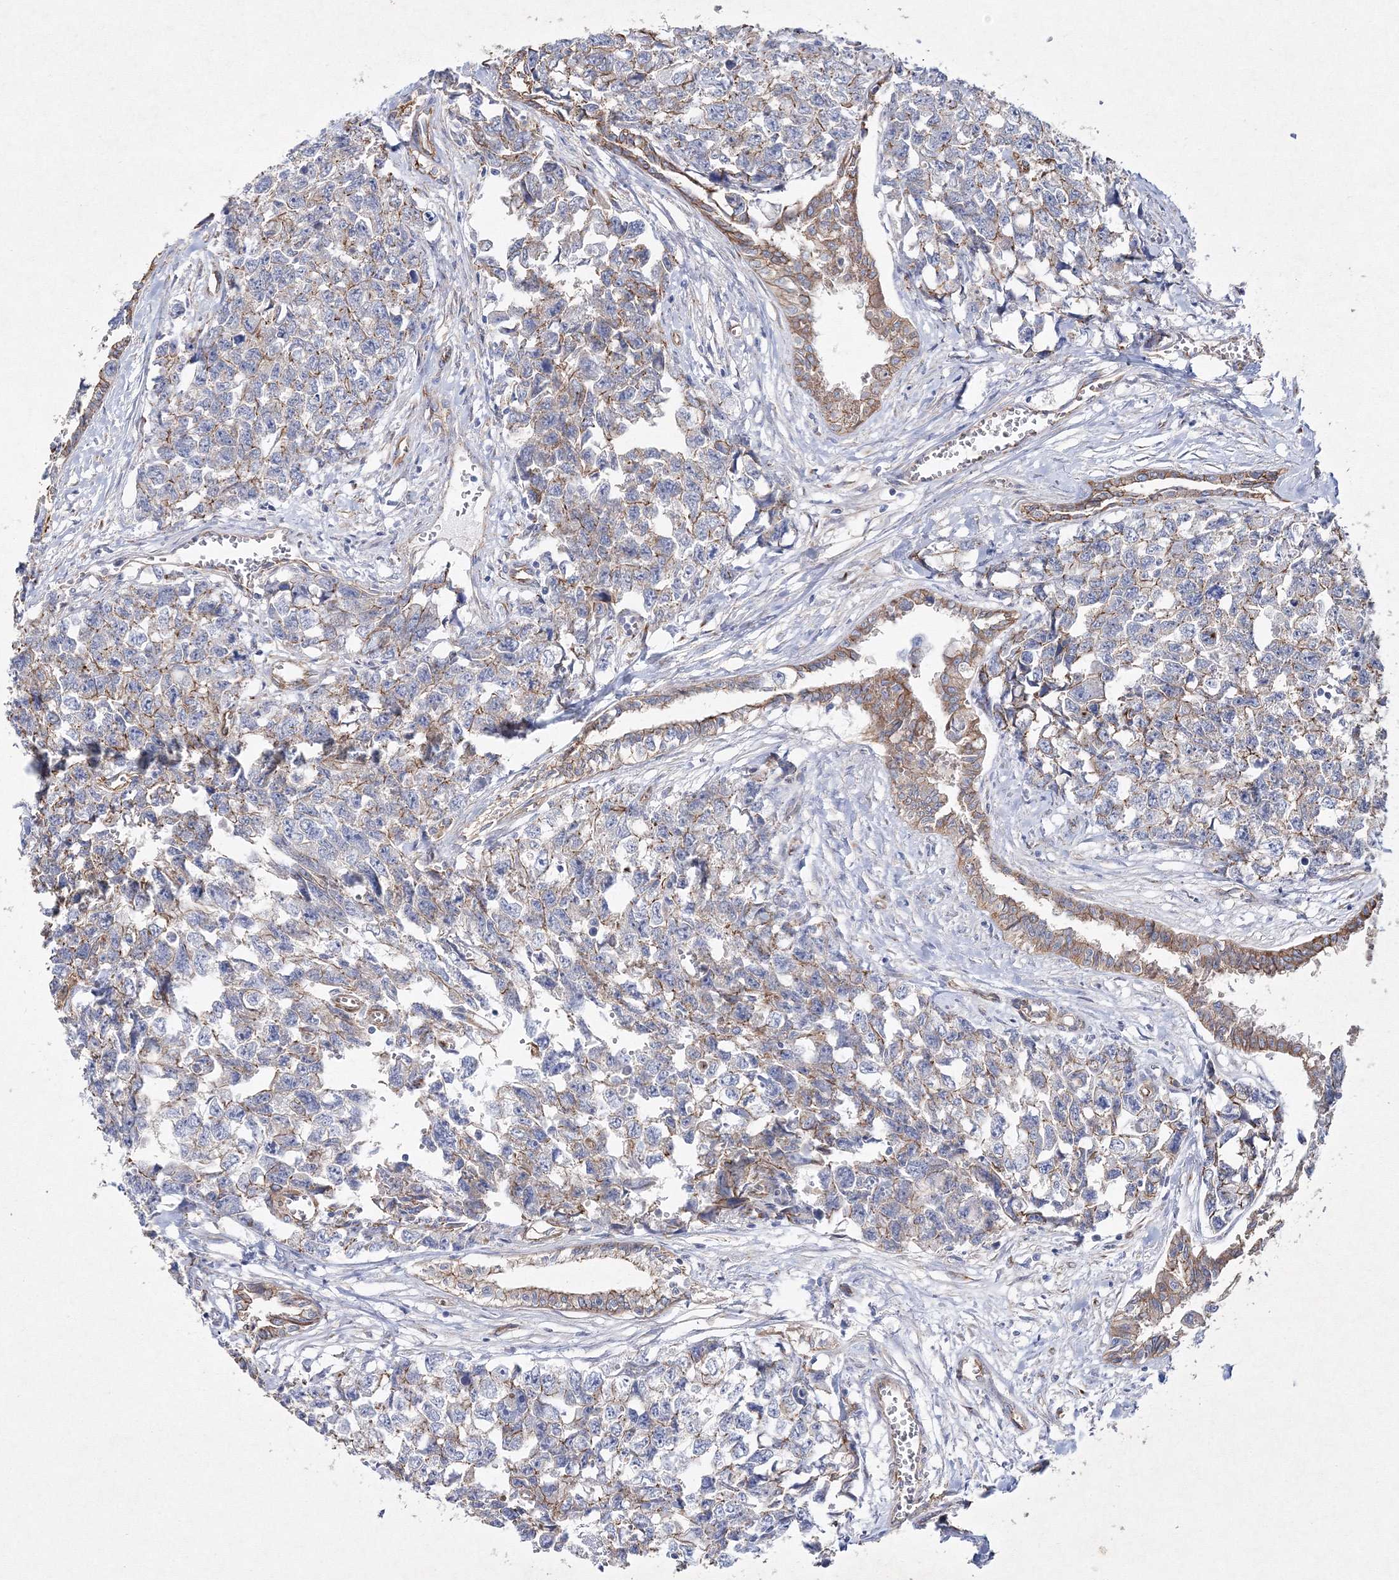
{"staining": {"intensity": "moderate", "quantity": "25%-75%", "location": "cytoplasmic/membranous"}, "tissue": "testis cancer", "cell_type": "Tumor cells", "image_type": "cancer", "snomed": [{"axis": "morphology", "description": "Carcinoma, Embryonal, NOS"}, {"axis": "topography", "description": "Testis"}], "caption": "Protein analysis of embryonal carcinoma (testis) tissue exhibits moderate cytoplasmic/membranous expression in about 25%-75% of tumor cells. (IHC, brightfield microscopy, high magnification).", "gene": "NAA40", "patient": {"sex": "male", "age": 31}}